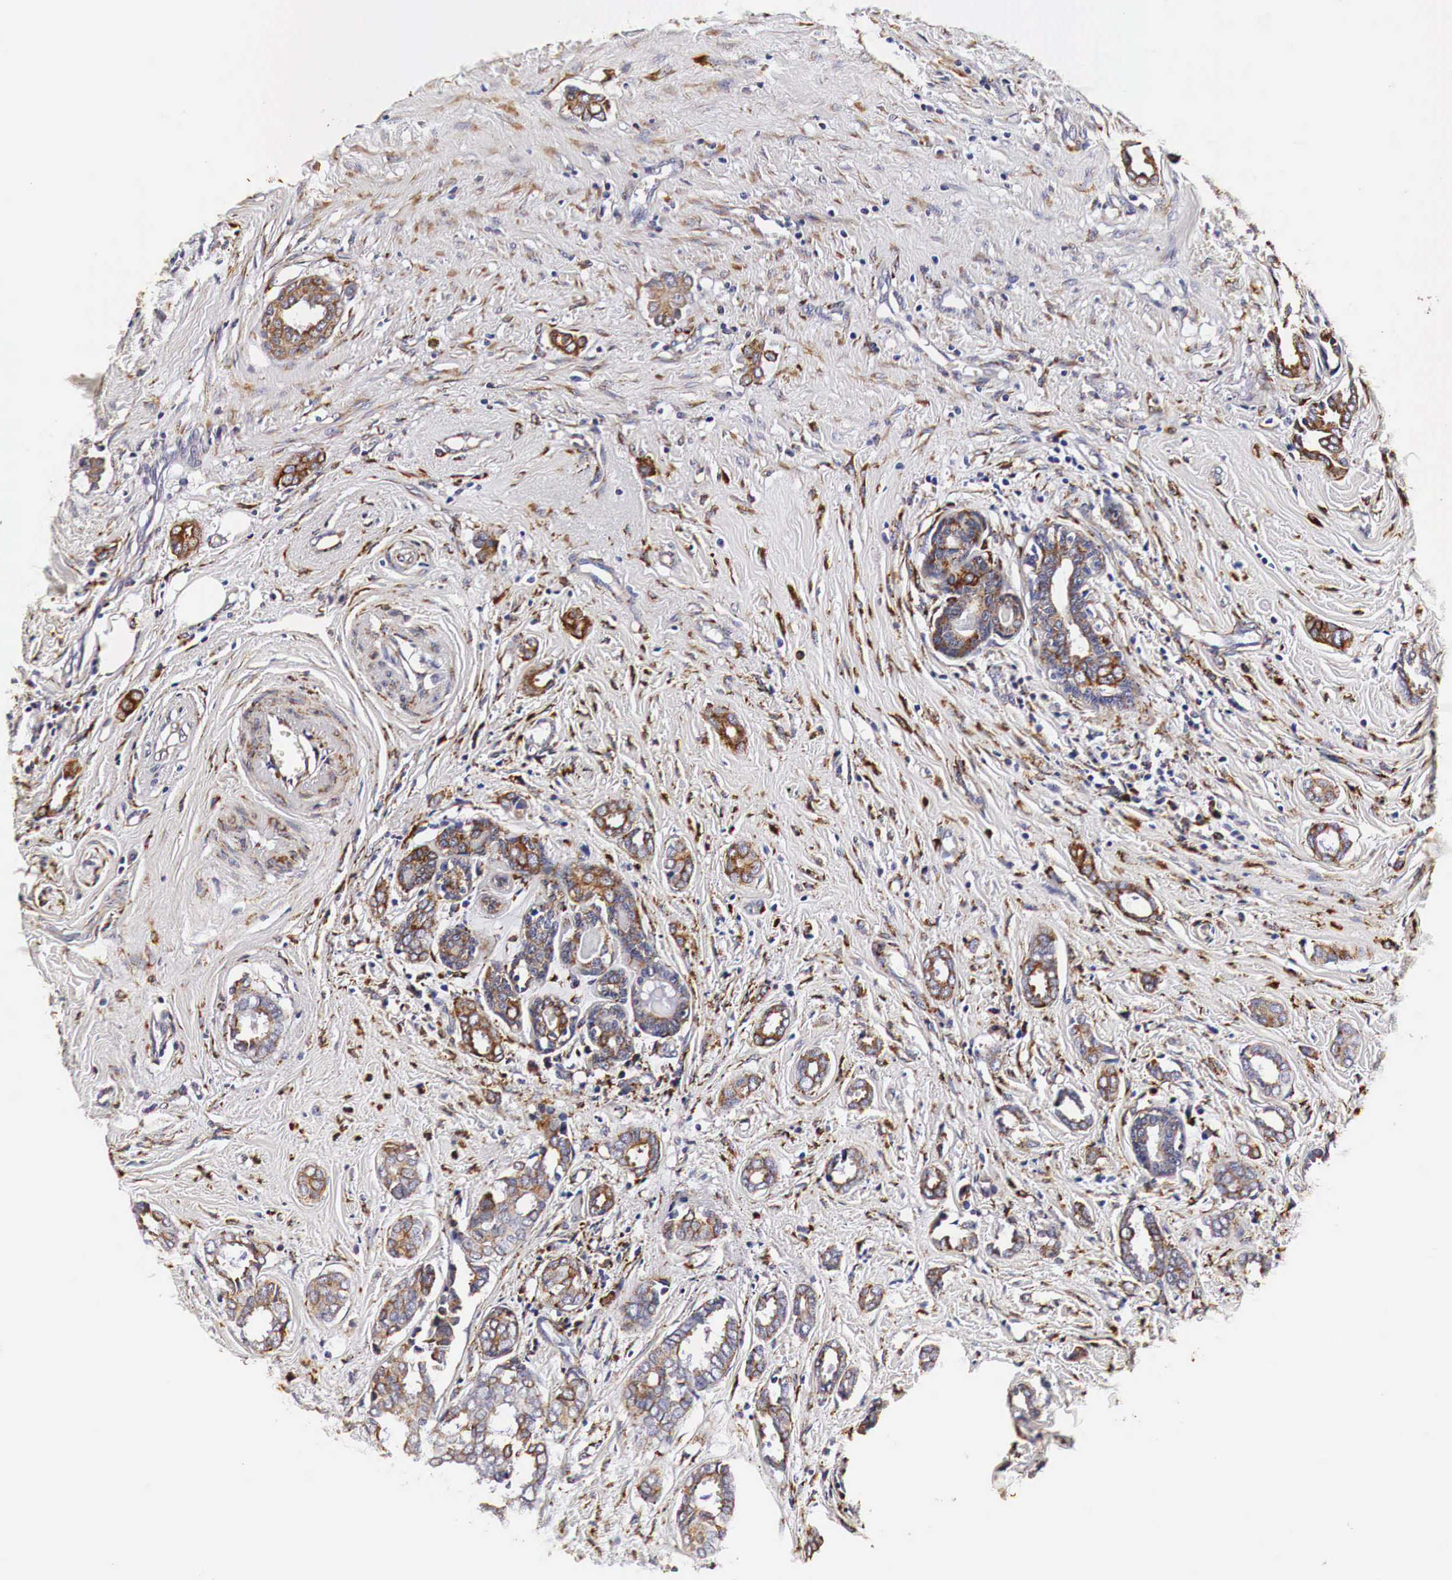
{"staining": {"intensity": "weak", "quantity": ">75%", "location": "cytoplasmic/membranous"}, "tissue": "breast cancer", "cell_type": "Tumor cells", "image_type": "cancer", "snomed": [{"axis": "morphology", "description": "Duct carcinoma"}, {"axis": "topography", "description": "Breast"}], "caption": "Immunohistochemical staining of breast cancer (invasive ductal carcinoma) reveals low levels of weak cytoplasmic/membranous protein positivity in approximately >75% of tumor cells. (brown staining indicates protein expression, while blue staining denotes nuclei).", "gene": "CKAP4", "patient": {"sex": "female", "age": 50}}